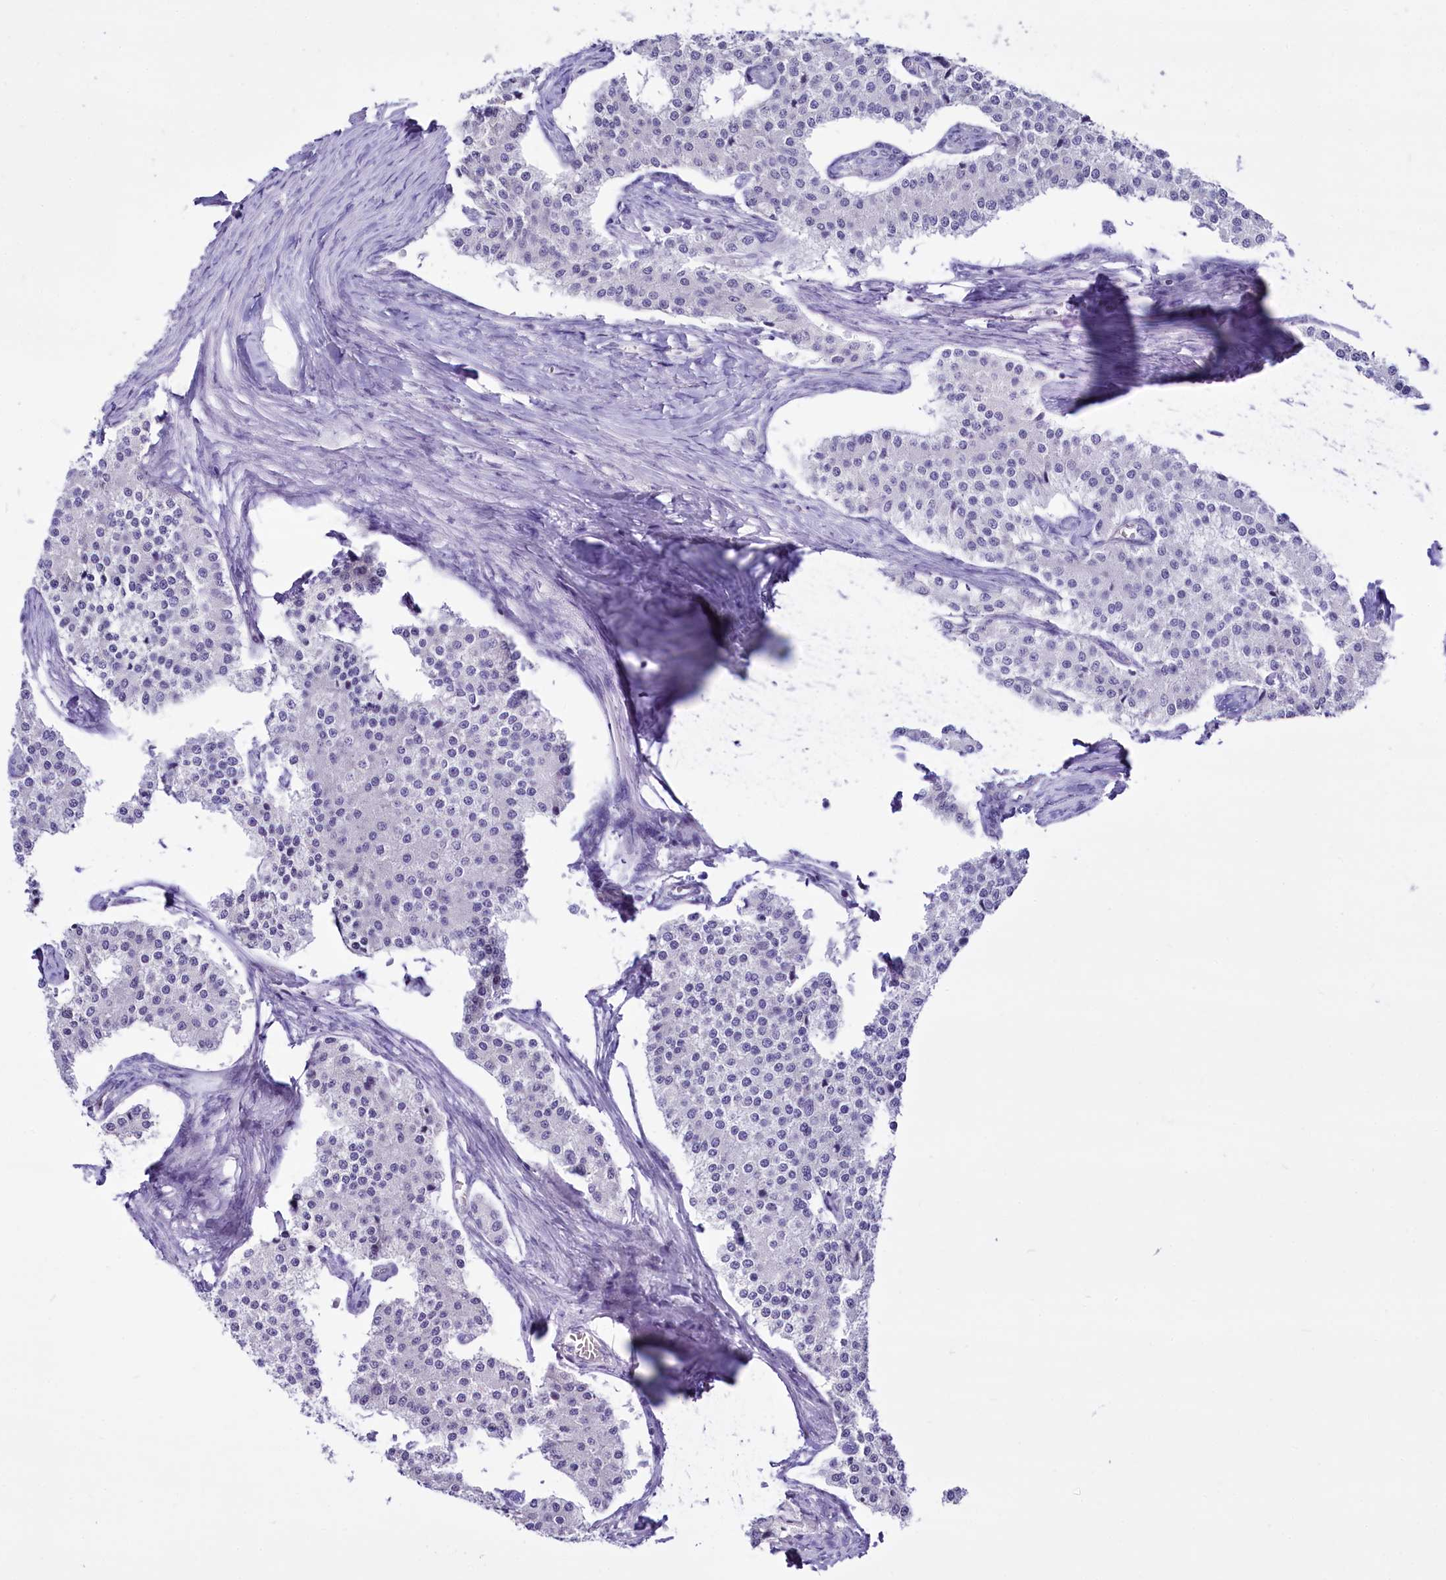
{"staining": {"intensity": "negative", "quantity": "none", "location": "none"}, "tissue": "carcinoid", "cell_type": "Tumor cells", "image_type": "cancer", "snomed": [{"axis": "morphology", "description": "Carcinoid, malignant, NOS"}, {"axis": "topography", "description": "Colon"}], "caption": "Tumor cells show no significant expression in malignant carcinoid.", "gene": "BANK1", "patient": {"sex": "female", "age": 52}}